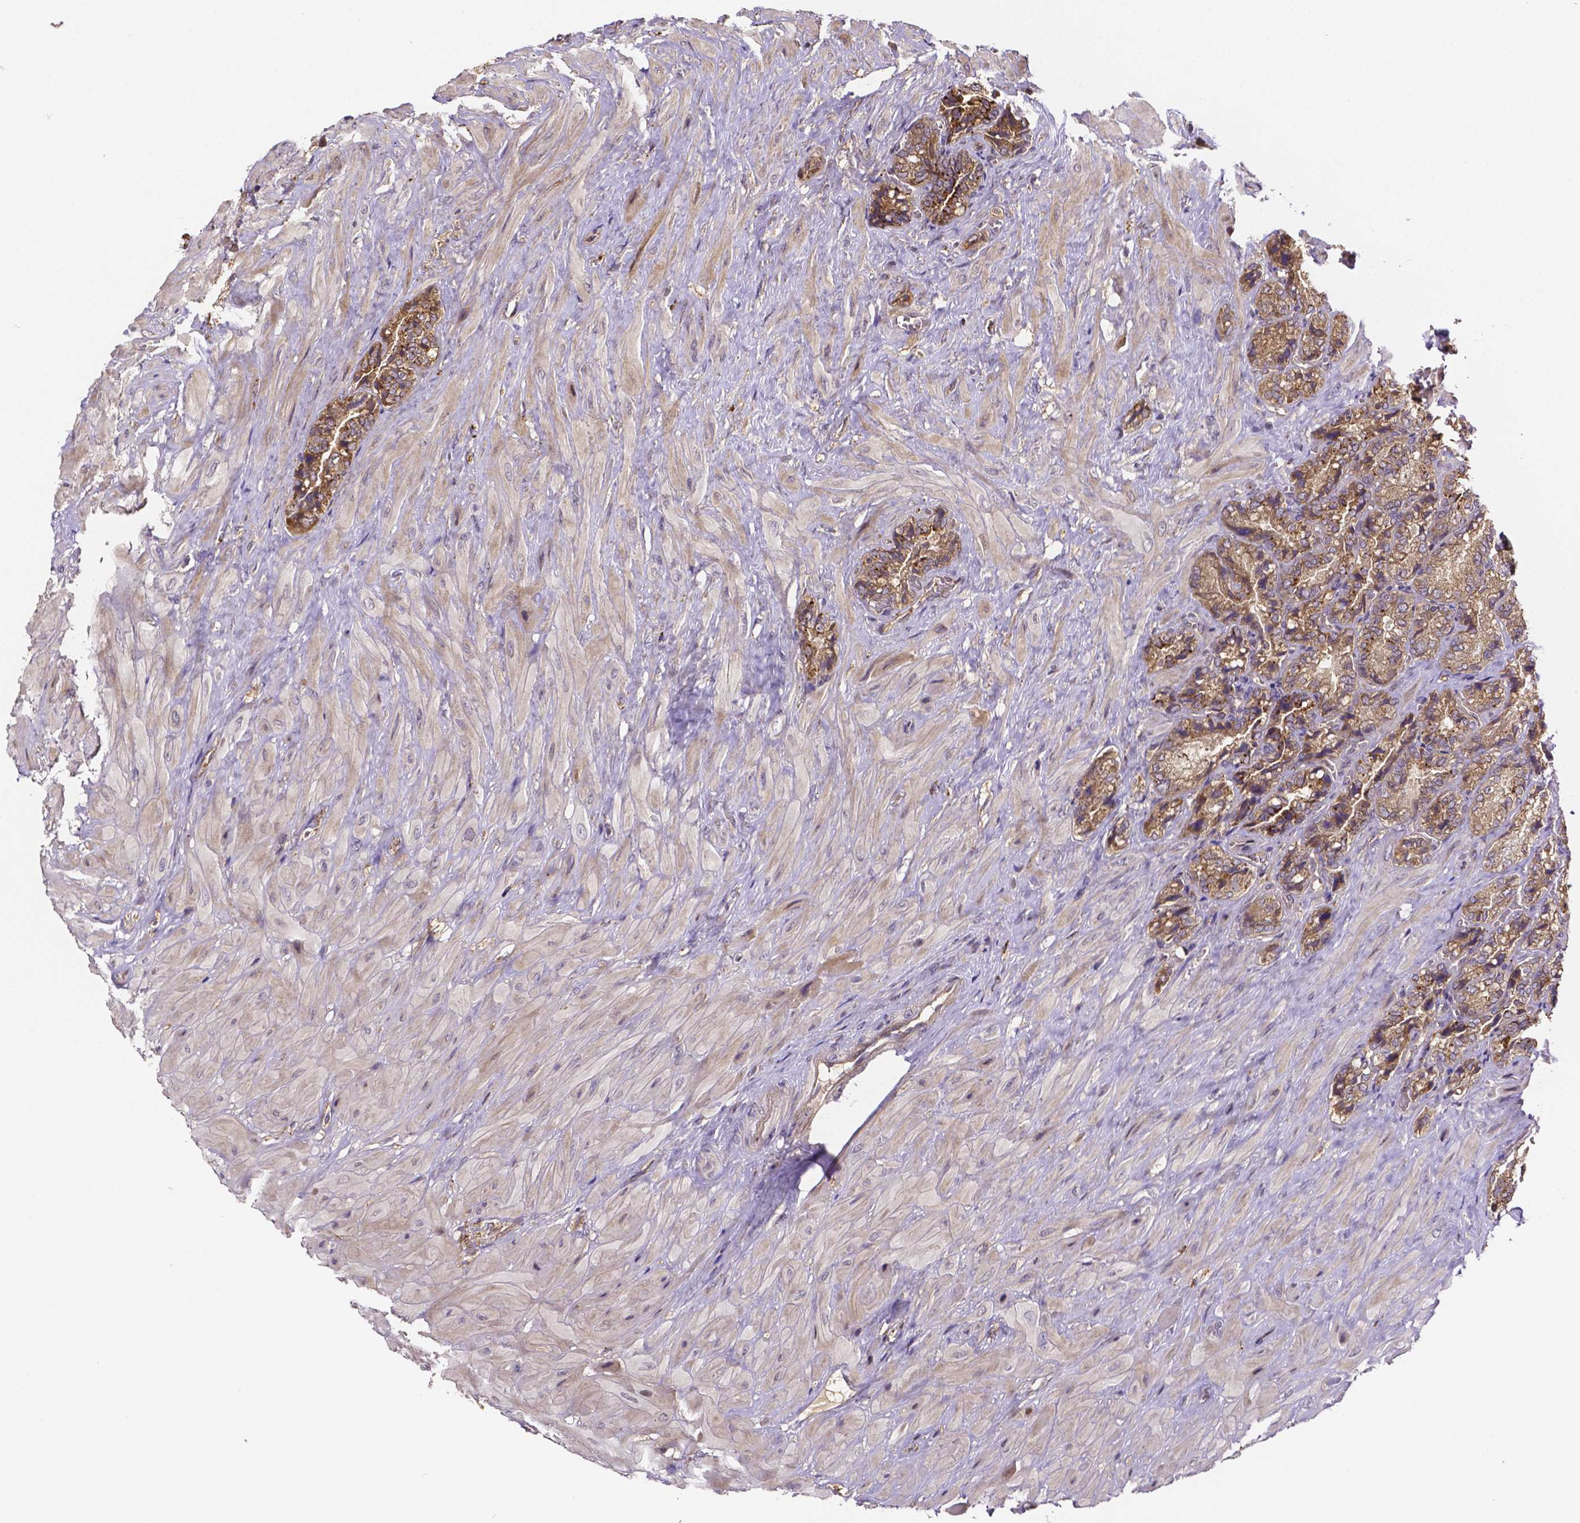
{"staining": {"intensity": "moderate", "quantity": ">75%", "location": "cytoplasmic/membranous"}, "tissue": "seminal vesicle", "cell_type": "Glandular cells", "image_type": "normal", "snomed": [{"axis": "morphology", "description": "Normal tissue, NOS"}, {"axis": "topography", "description": "Seminal veicle"}], "caption": "Immunohistochemical staining of normal human seminal vesicle exhibits >75% levels of moderate cytoplasmic/membranous protein positivity in approximately >75% of glandular cells.", "gene": "RNF123", "patient": {"sex": "male", "age": 57}}